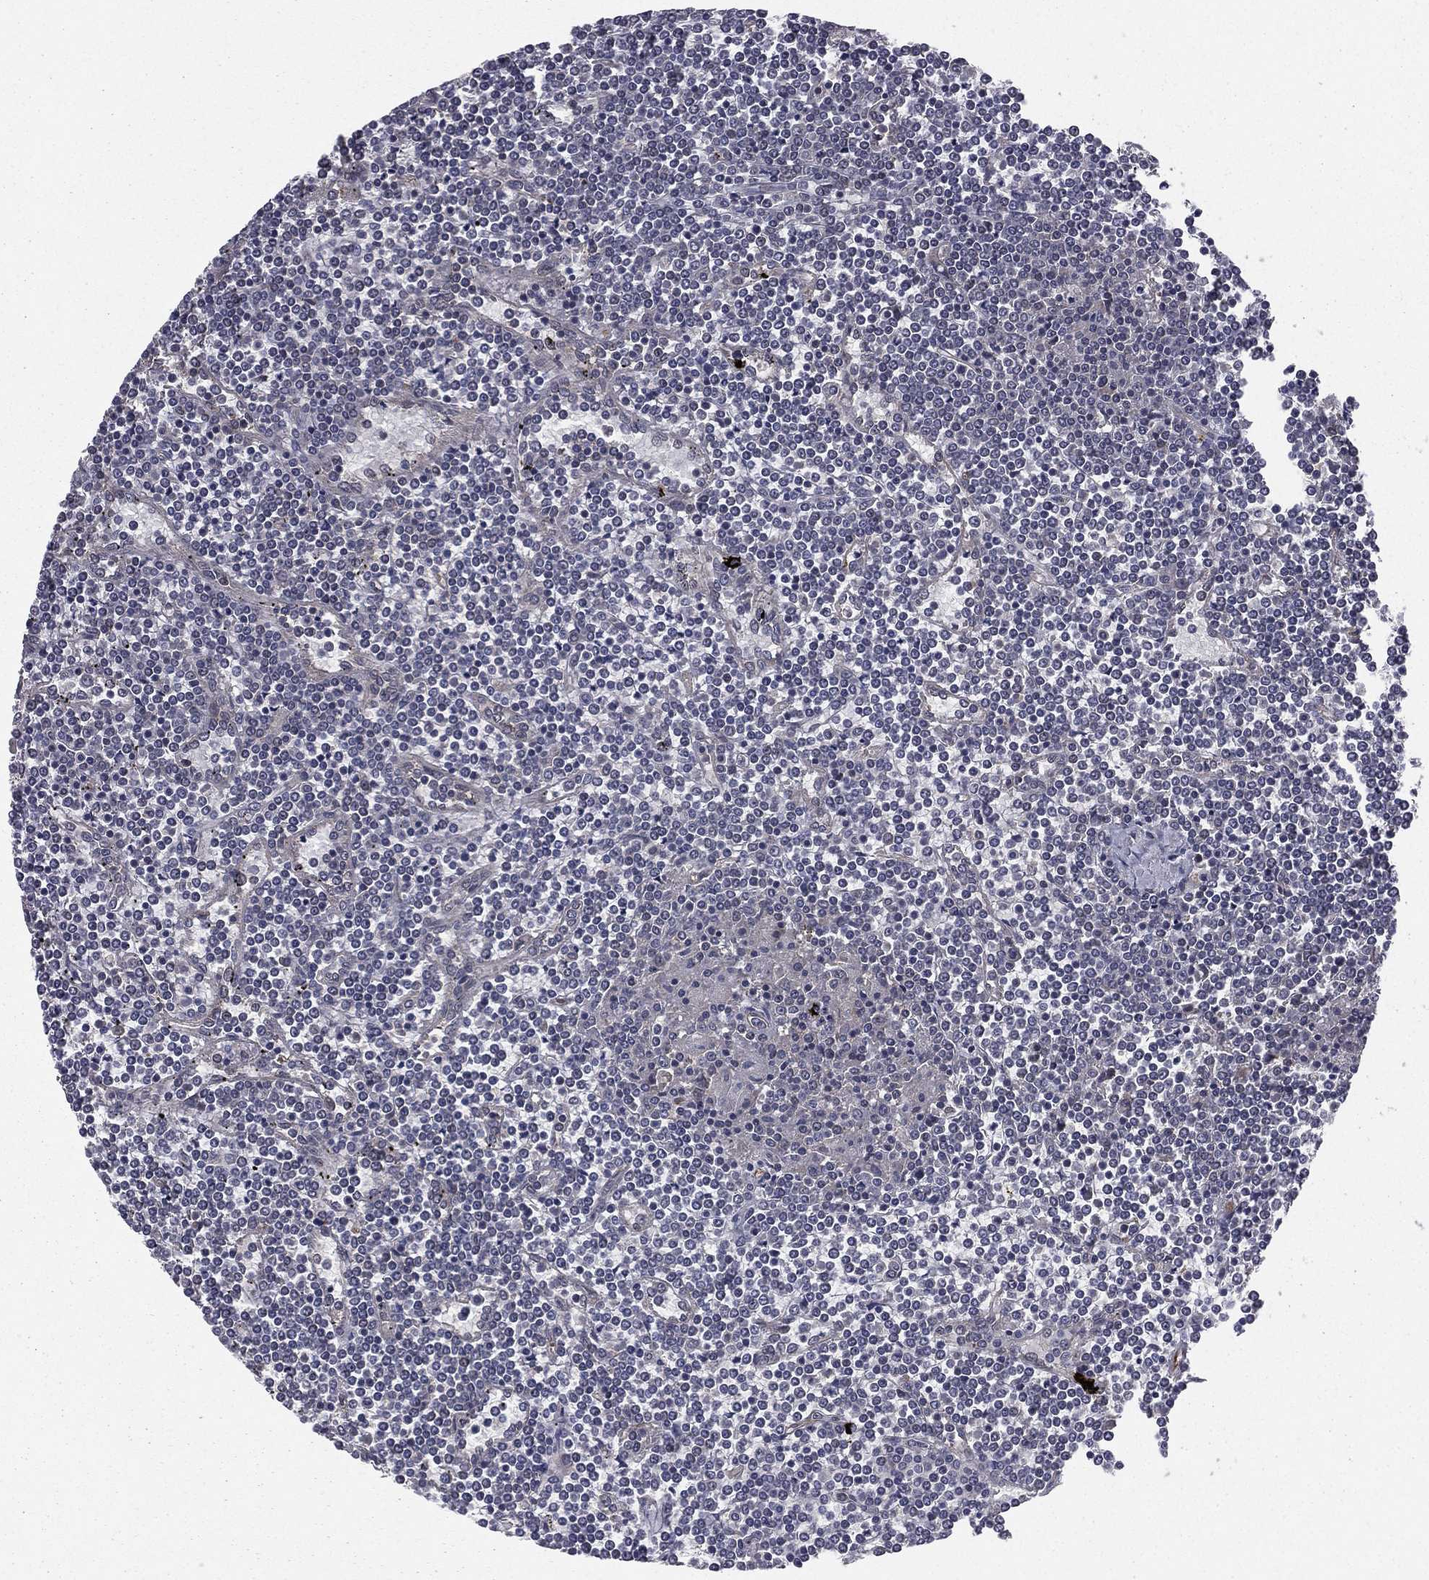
{"staining": {"intensity": "negative", "quantity": "none", "location": "none"}, "tissue": "lymphoma", "cell_type": "Tumor cells", "image_type": "cancer", "snomed": [{"axis": "morphology", "description": "Malignant lymphoma, non-Hodgkin's type, Low grade"}, {"axis": "topography", "description": "Spleen"}], "caption": "This is a photomicrograph of immunohistochemistry staining of lymphoma, which shows no staining in tumor cells.", "gene": "CERT1", "patient": {"sex": "female", "age": 19}}